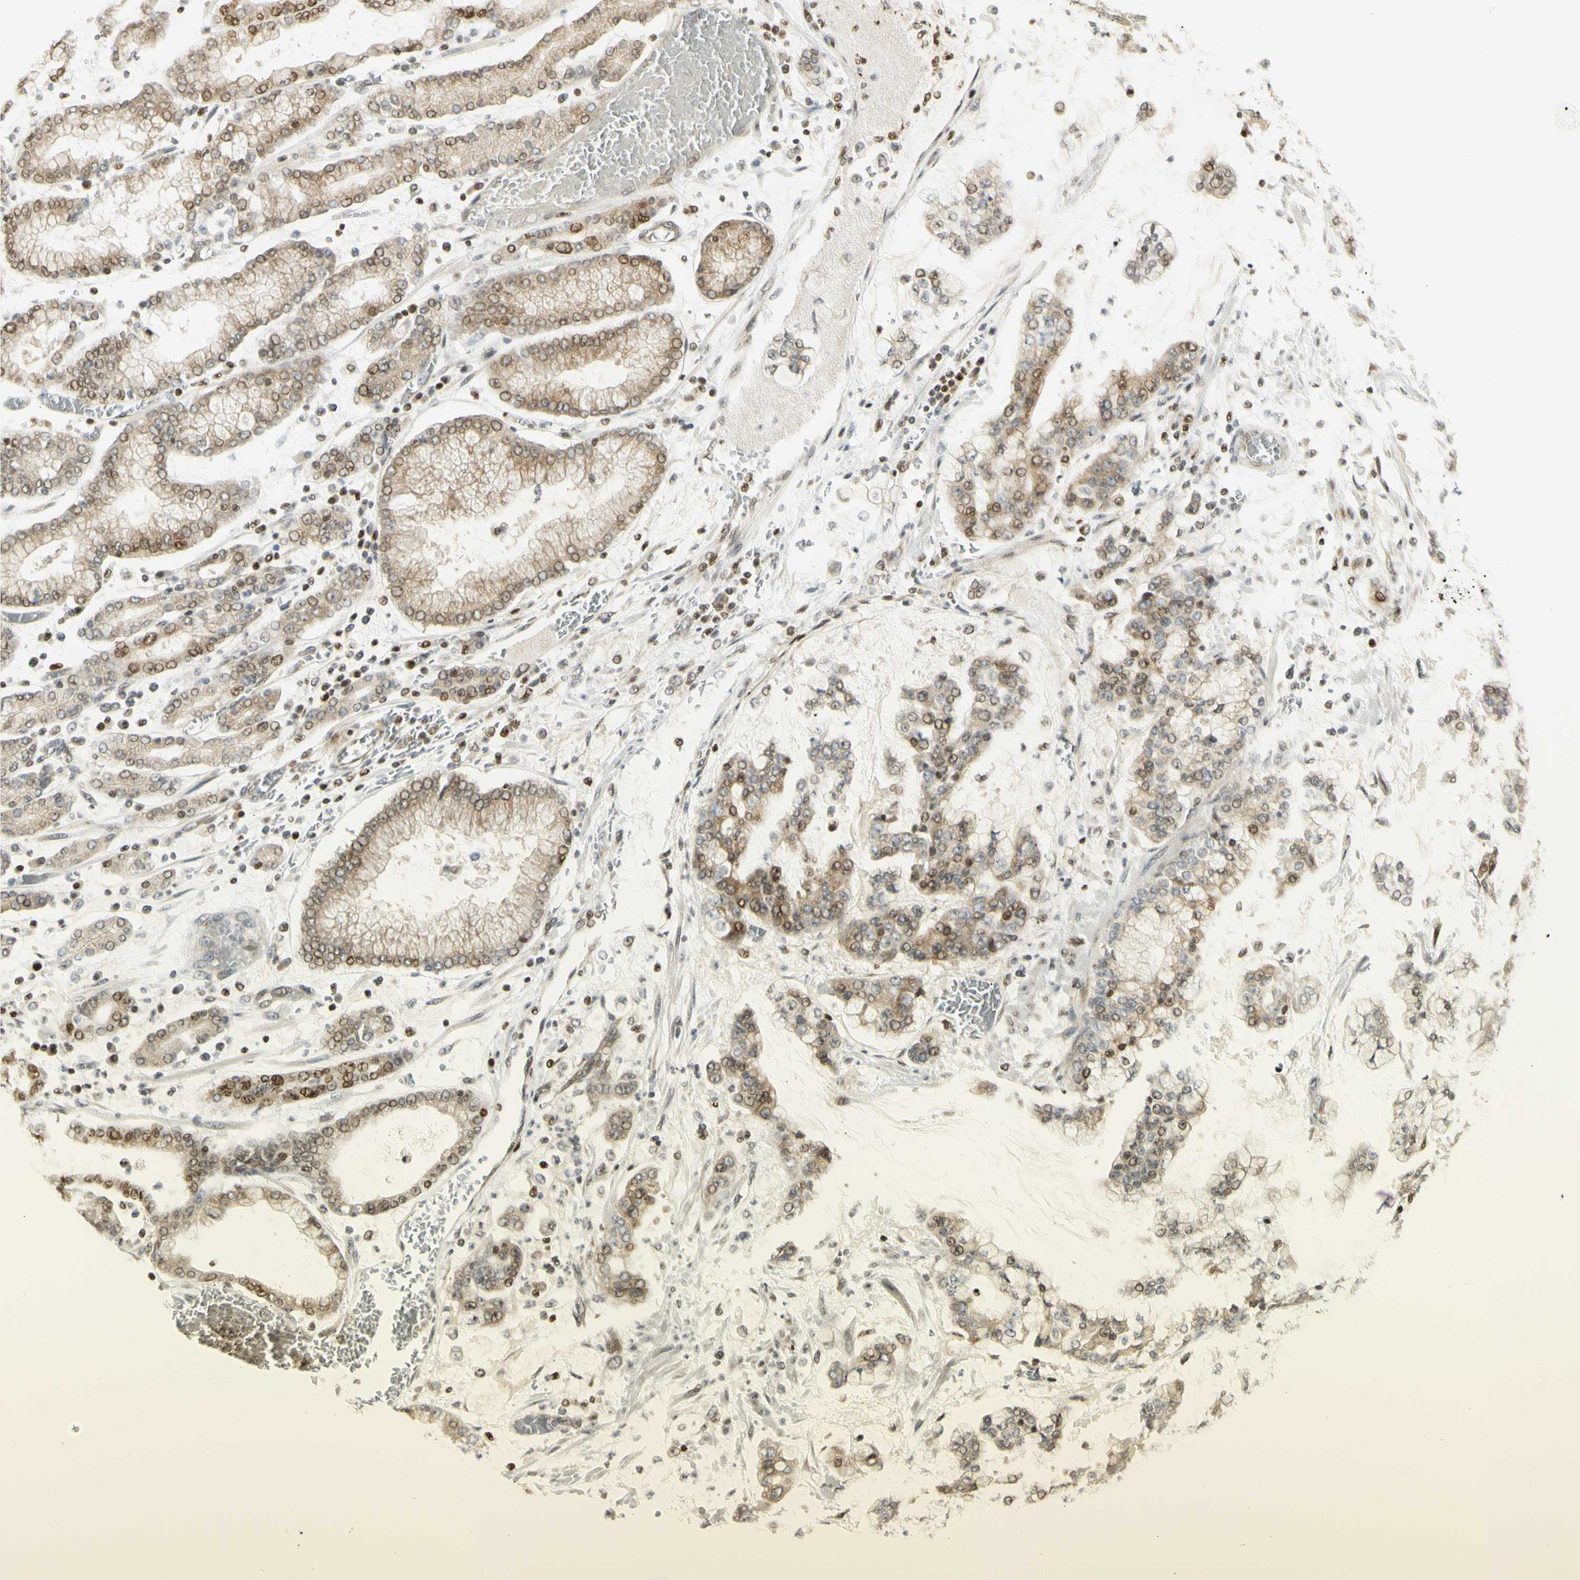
{"staining": {"intensity": "moderate", "quantity": ">75%", "location": "cytoplasmic/membranous,nuclear"}, "tissue": "stomach cancer", "cell_type": "Tumor cells", "image_type": "cancer", "snomed": [{"axis": "morphology", "description": "Normal tissue, NOS"}, {"axis": "morphology", "description": "Adenocarcinoma, NOS"}, {"axis": "topography", "description": "Stomach, upper"}, {"axis": "topography", "description": "Stomach"}], "caption": "Immunohistochemical staining of human stomach cancer displays medium levels of moderate cytoplasmic/membranous and nuclear positivity in approximately >75% of tumor cells.", "gene": "KIF11", "patient": {"sex": "male", "age": 76}}